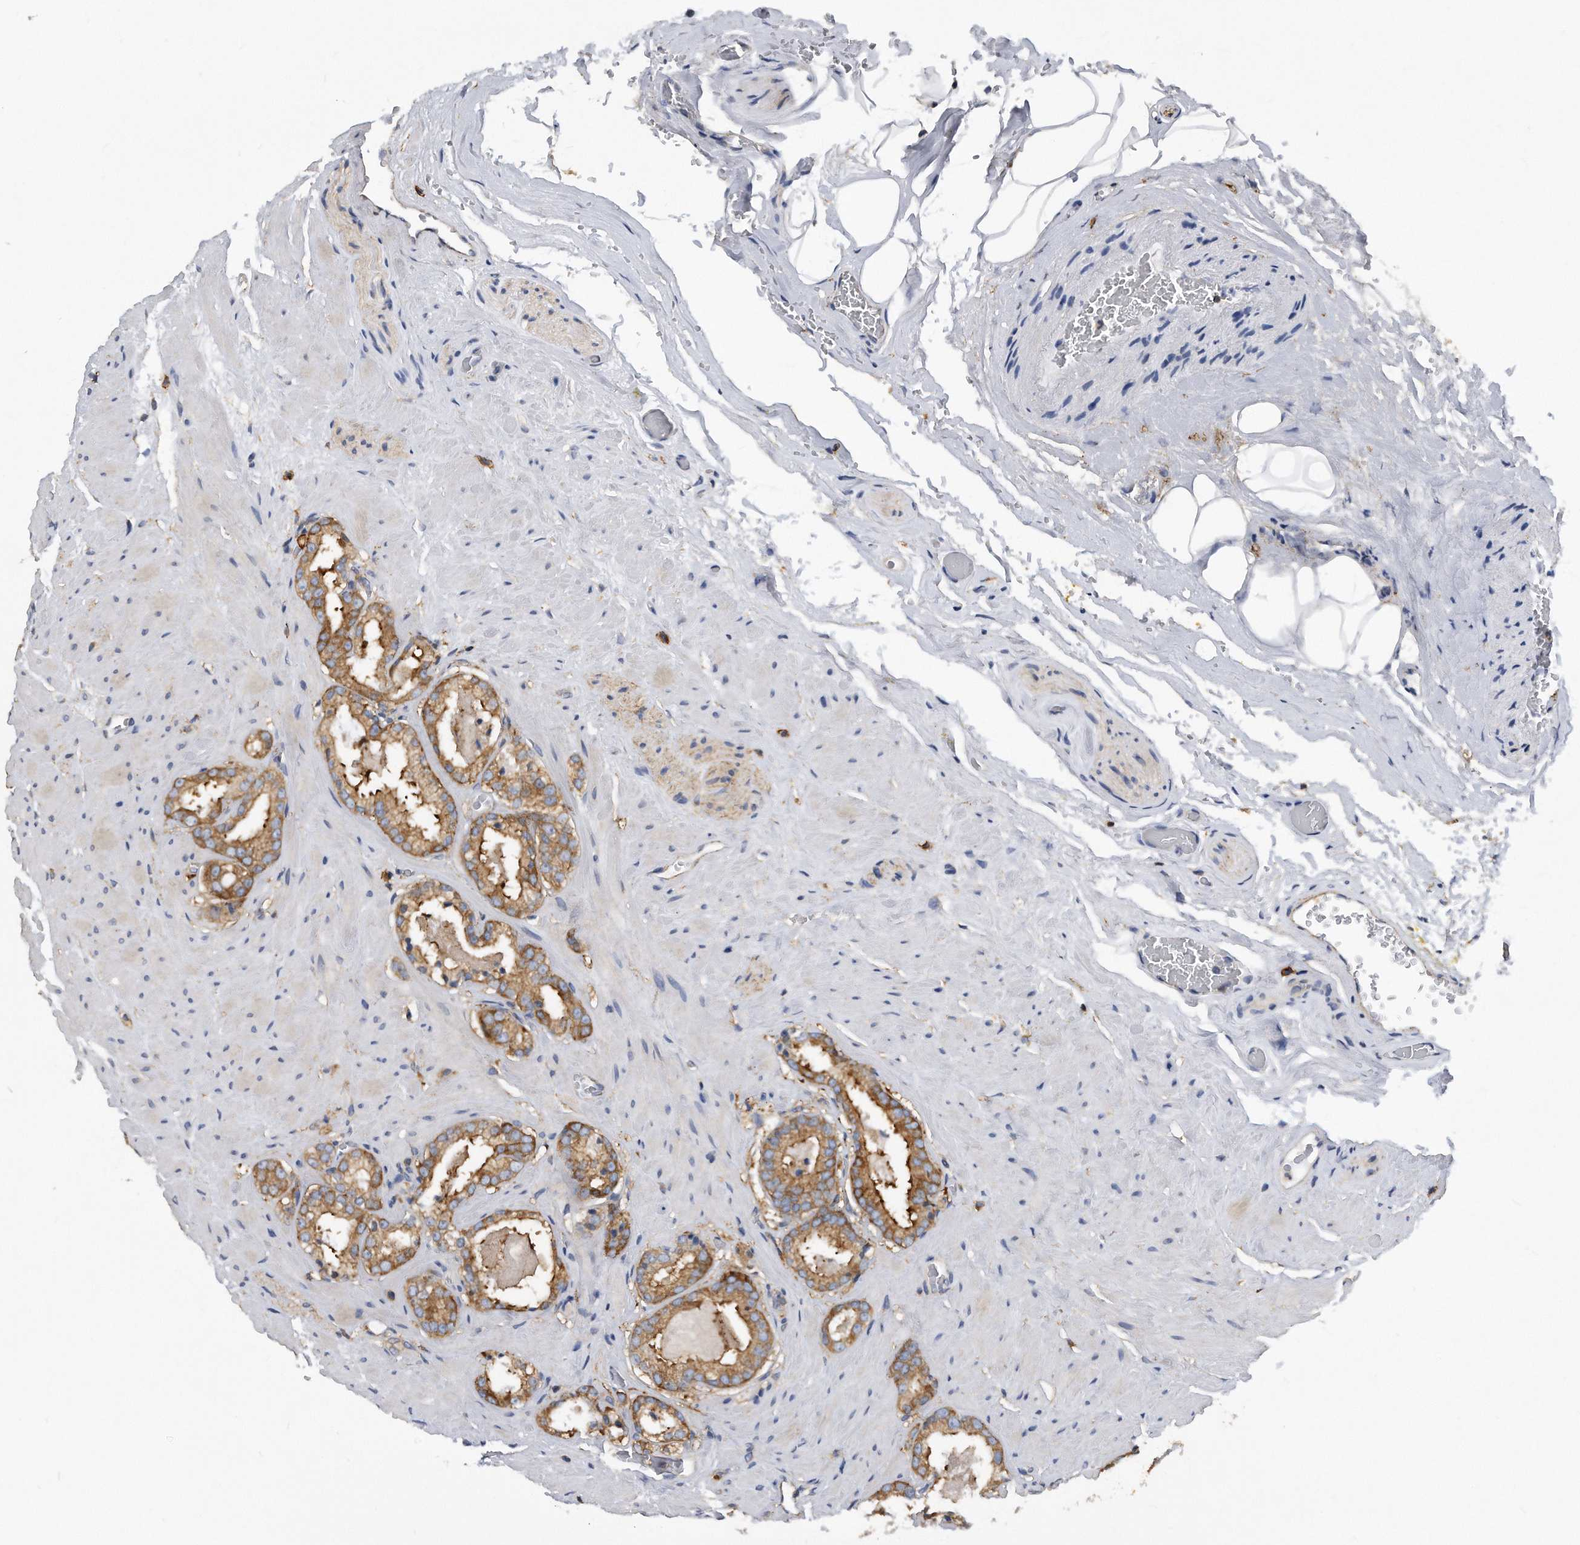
{"staining": {"intensity": "moderate", "quantity": ">75%", "location": "cytoplasmic/membranous"}, "tissue": "prostate cancer", "cell_type": "Tumor cells", "image_type": "cancer", "snomed": [{"axis": "morphology", "description": "Adenocarcinoma, High grade"}, {"axis": "topography", "description": "Prostate"}], "caption": "An IHC photomicrograph of tumor tissue is shown. Protein staining in brown highlights moderate cytoplasmic/membranous positivity in prostate cancer within tumor cells. (brown staining indicates protein expression, while blue staining denotes nuclei).", "gene": "ATG5", "patient": {"sex": "male", "age": 64}}